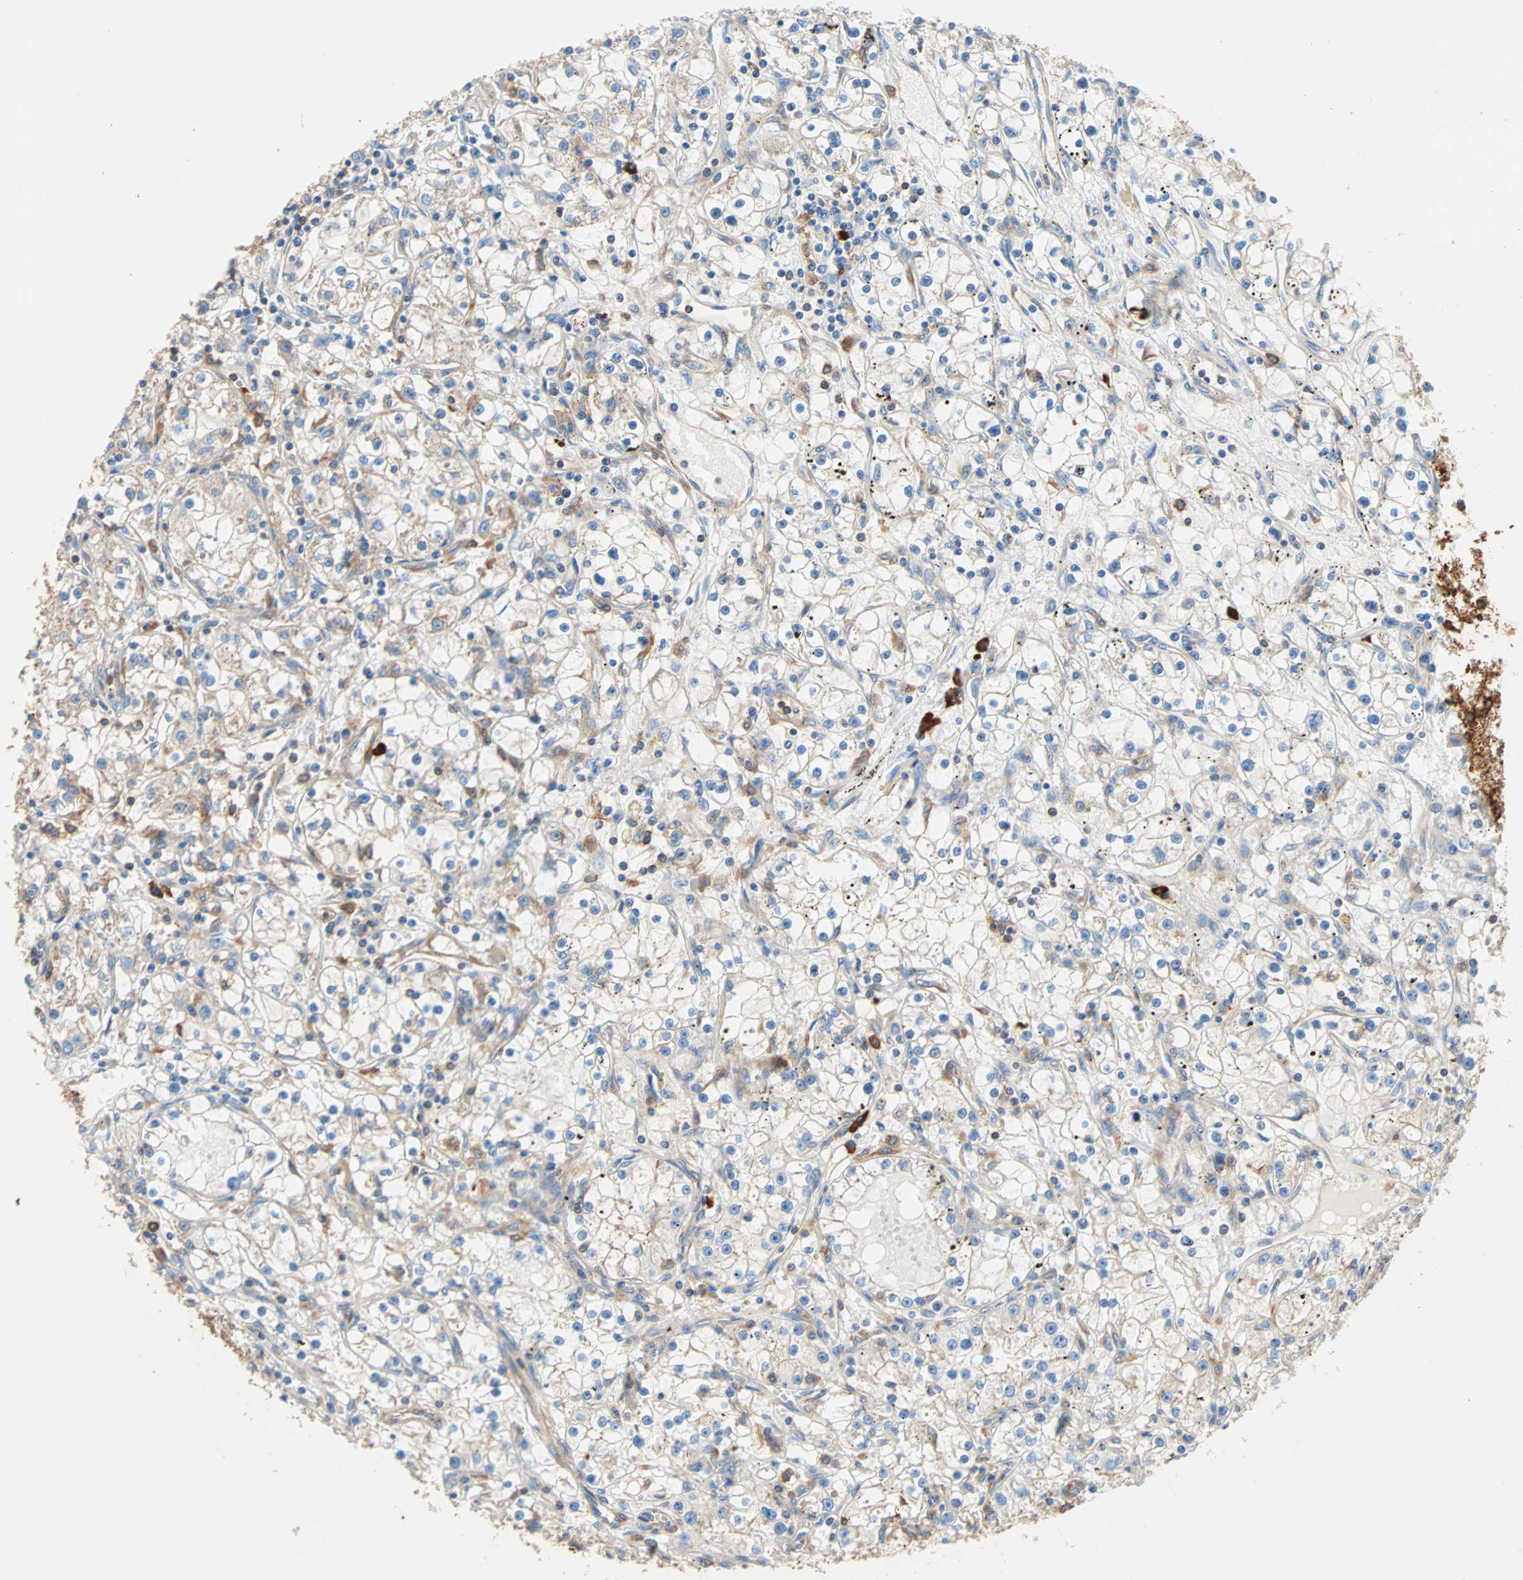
{"staining": {"intensity": "negative", "quantity": "none", "location": "none"}, "tissue": "renal cancer", "cell_type": "Tumor cells", "image_type": "cancer", "snomed": [{"axis": "morphology", "description": "Adenocarcinoma, NOS"}, {"axis": "topography", "description": "Kidney"}], "caption": "Immunohistochemistry histopathology image of neoplastic tissue: human renal cancer stained with DAB exhibits no significant protein positivity in tumor cells. (Immunohistochemistry (ihc), brightfield microscopy, high magnification).", "gene": "EEF2", "patient": {"sex": "male", "age": 56}}